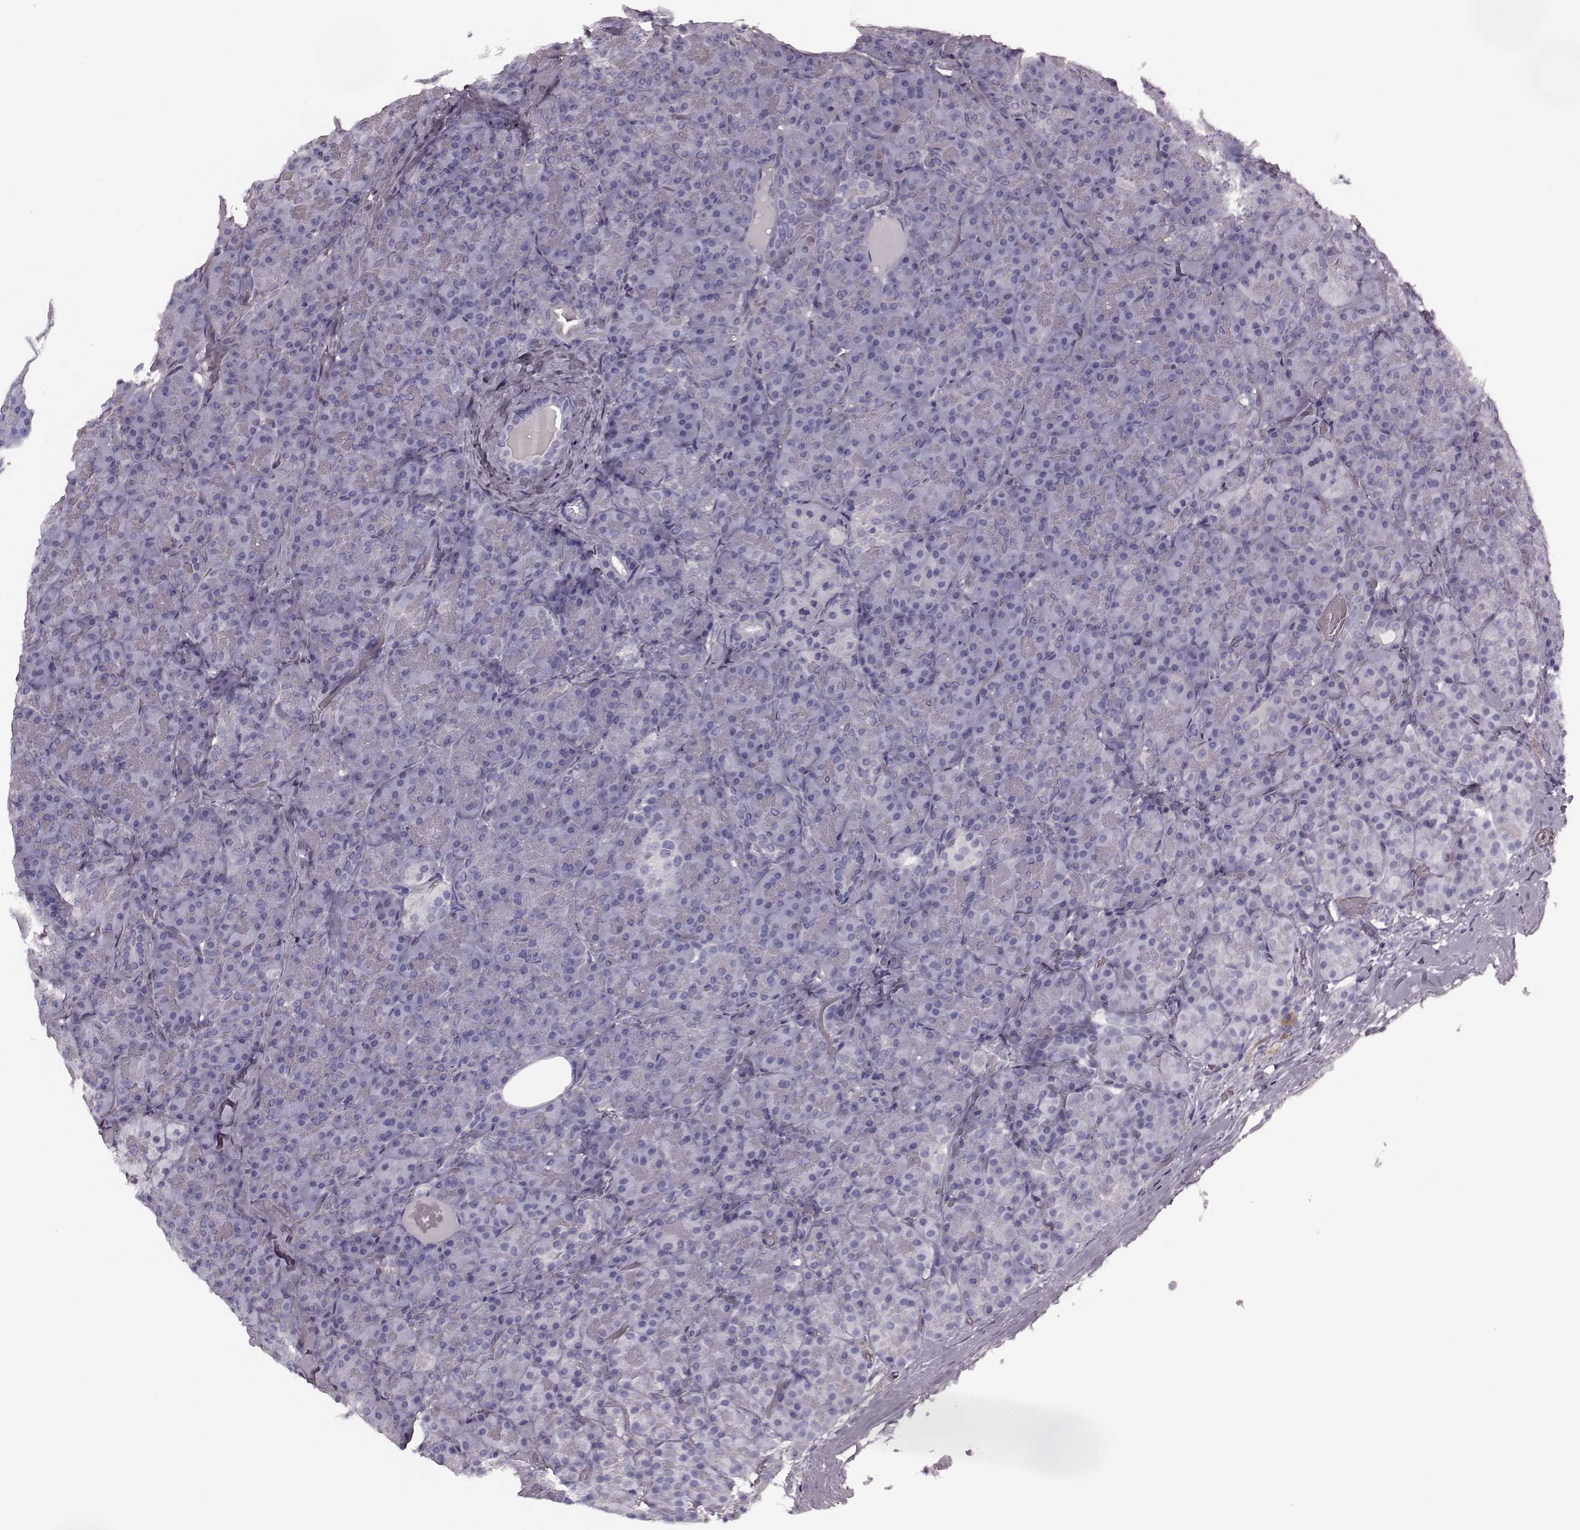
{"staining": {"intensity": "negative", "quantity": "none", "location": "none"}, "tissue": "pancreas", "cell_type": "Exocrine glandular cells", "image_type": "normal", "snomed": [{"axis": "morphology", "description": "Normal tissue, NOS"}, {"axis": "topography", "description": "Pancreas"}], "caption": "Exocrine glandular cells show no significant protein staining in unremarkable pancreas. (DAB immunohistochemistry (IHC), high magnification).", "gene": "TRPM1", "patient": {"sex": "male", "age": 57}}